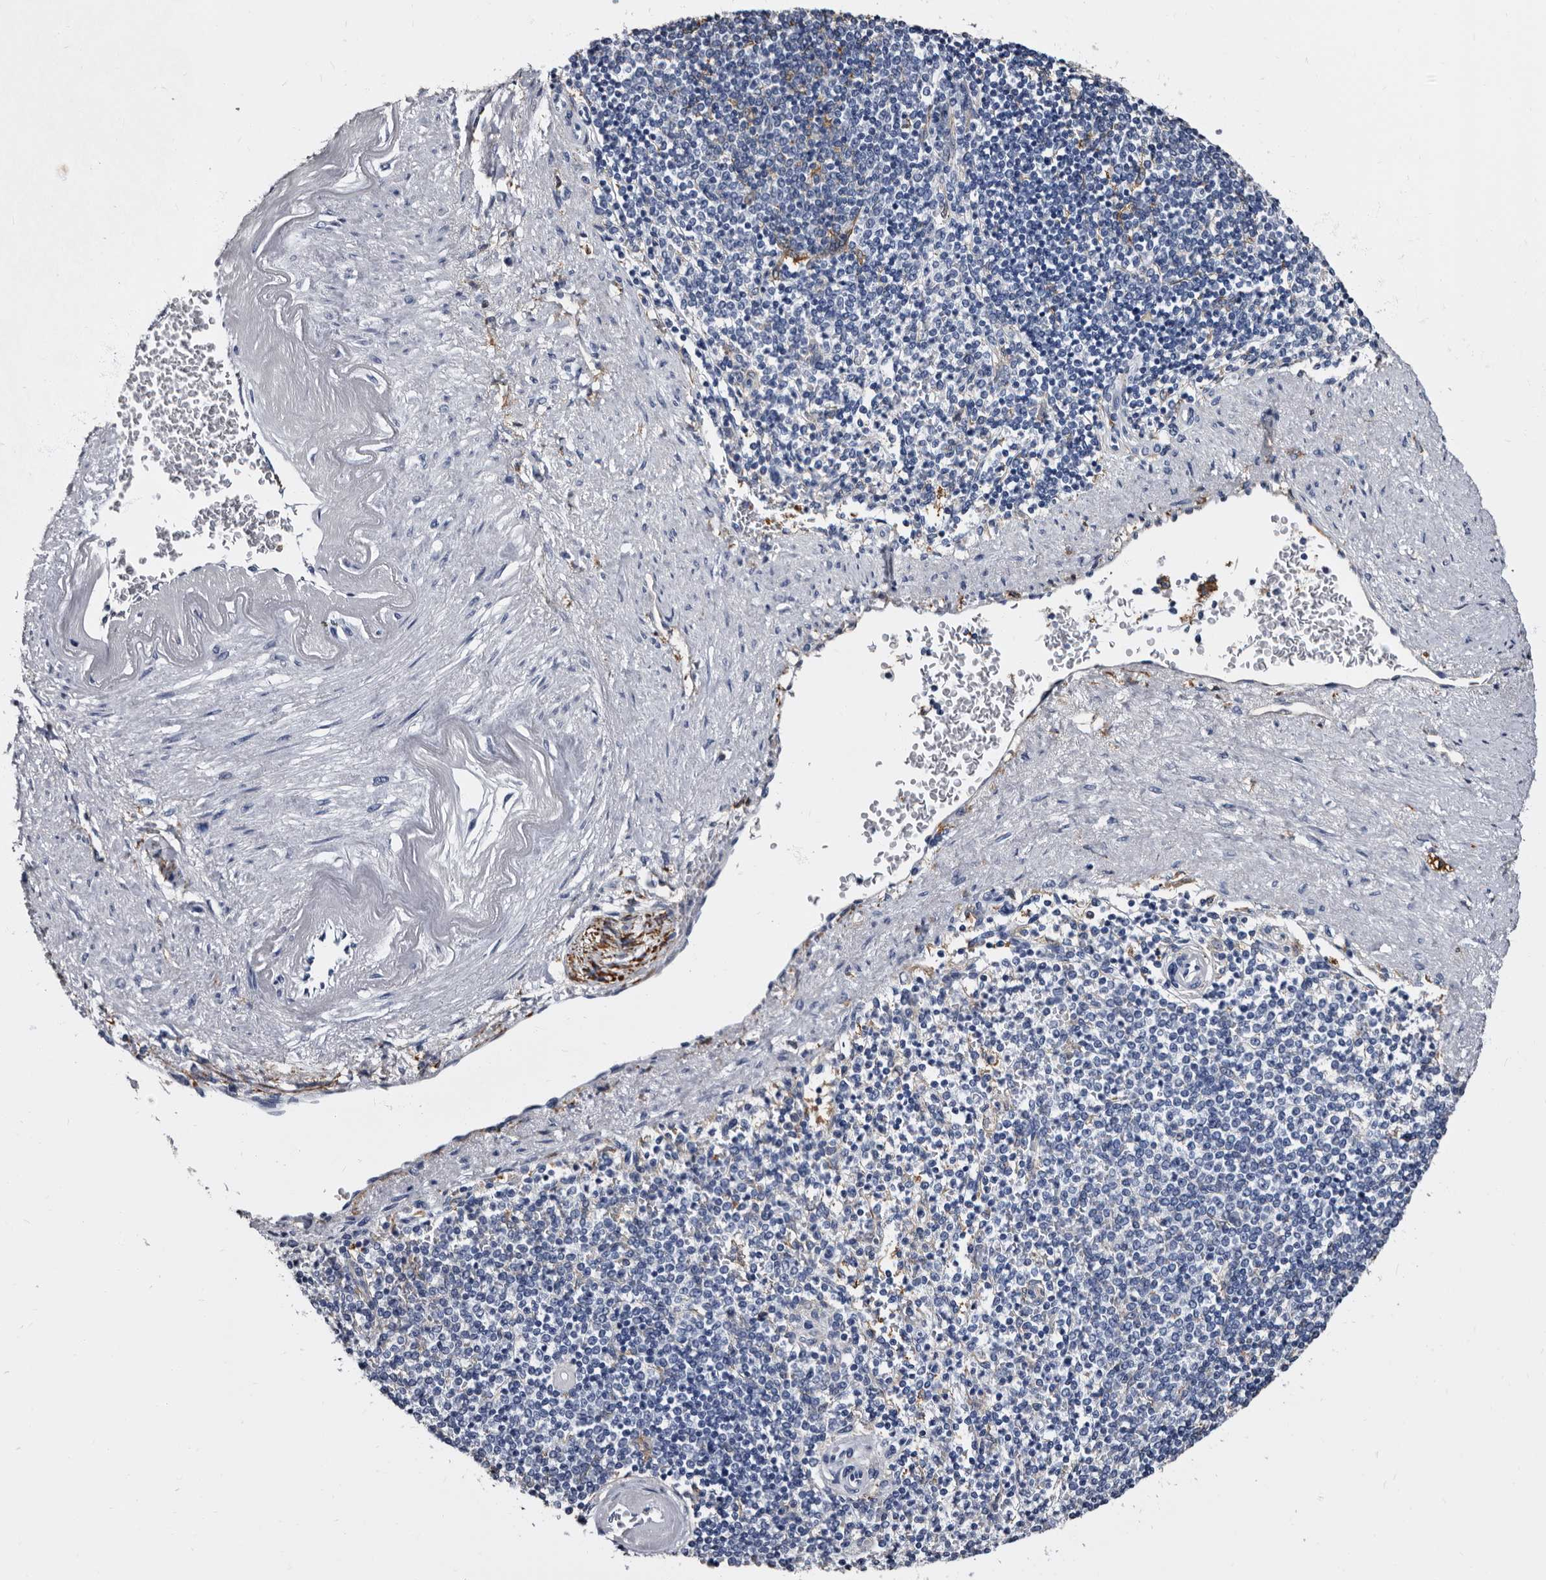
{"staining": {"intensity": "negative", "quantity": "none", "location": "none"}, "tissue": "spleen", "cell_type": "Cells in red pulp", "image_type": "normal", "snomed": [{"axis": "morphology", "description": "Normal tissue, NOS"}, {"axis": "topography", "description": "Spleen"}], "caption": "High magnification brightfield microscopy of benign spleen stained with DAB (brown) and counterstained with hematoxylin (blue): cells in red pulp show no significant expression. The staining is performed using DAB brown chromogen with nuclei counter-stained in using hematoxylin.", "gene": "EPB41L3", "patient": {"sex": "female", "age": 74}}